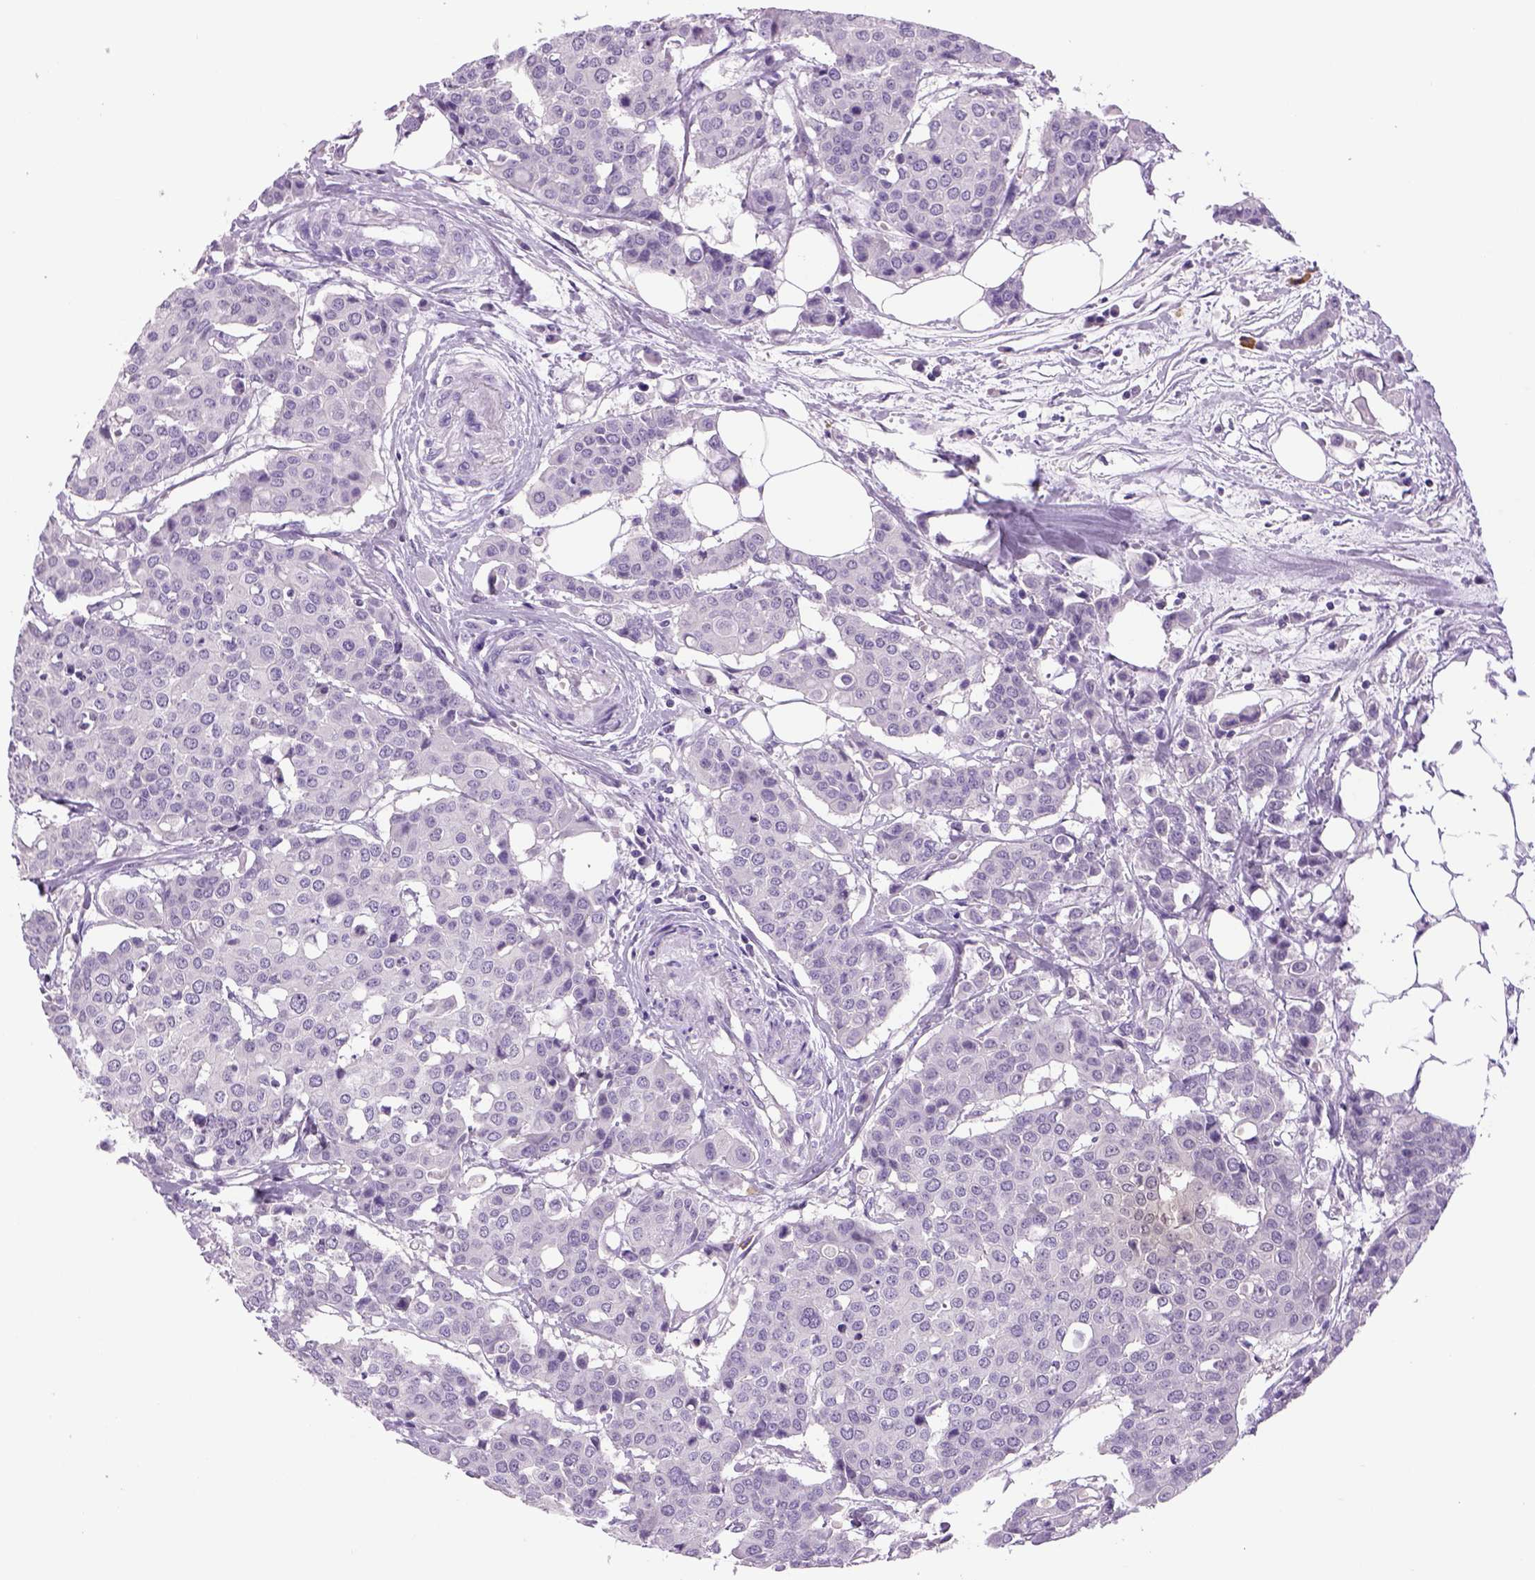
{"staining": {"intensity": "negative", "quantity": "none", "location": "none"}, "tissue": "carcinoid", "cell_type": "Tumor cells", "image_type": "cancer", "snomed": [{"axis": "morphology", "description": "Carcinoid, malignant, NOS"}, {"axis": "topography", "description": "Colon"}], "caption": "This image is of carcinoid (malignant) stained with immunohistochemistry to label a protein in brown with the nuclei are counter-stained blue. There is no staining in tumor cells.", "gene": "DBH", "patient": {"sex": "male", "age": 81}}